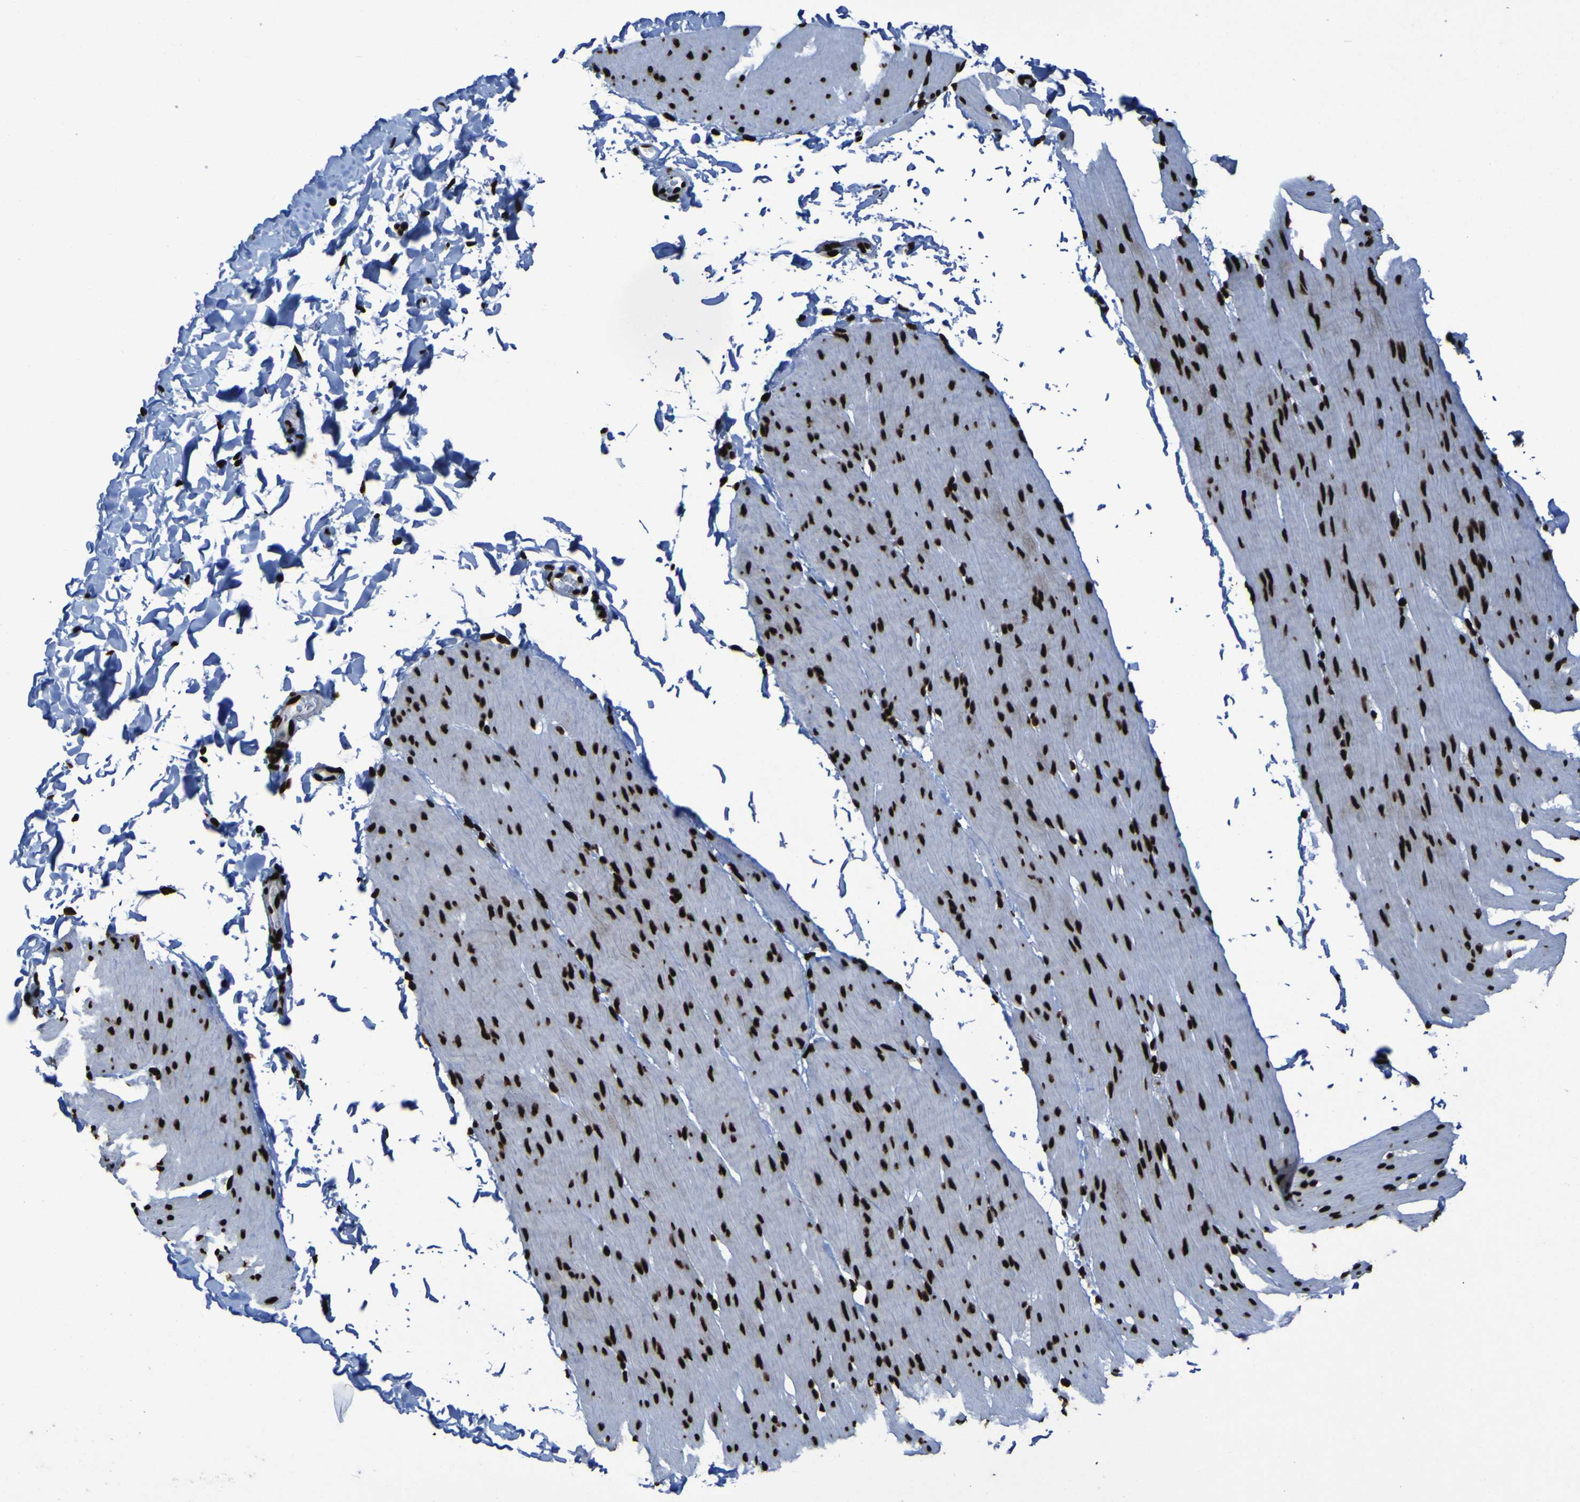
{"staining": {"intensity": "strong", "quantity": ">75%", "location": "nuclear"}, "tissue": "smooth muscle", "cell_type": "Smooth muscle cells", "image_type": "normal", "snomed": [{"axis": "morphology", "description": "Normal tissue, NOS"}, {"axis": "topography", "description": "Smooth muscle"}, {"axis": "topography", "description": "Colon"}], "caption": "DAB immunohistochemical staining of normal human smooth muscle demonstrates strong nuclear protein expression in about >75% of smooth muscle cells.", "gene": "NPM1", "patient": {"sex": "male", "age": 67}}